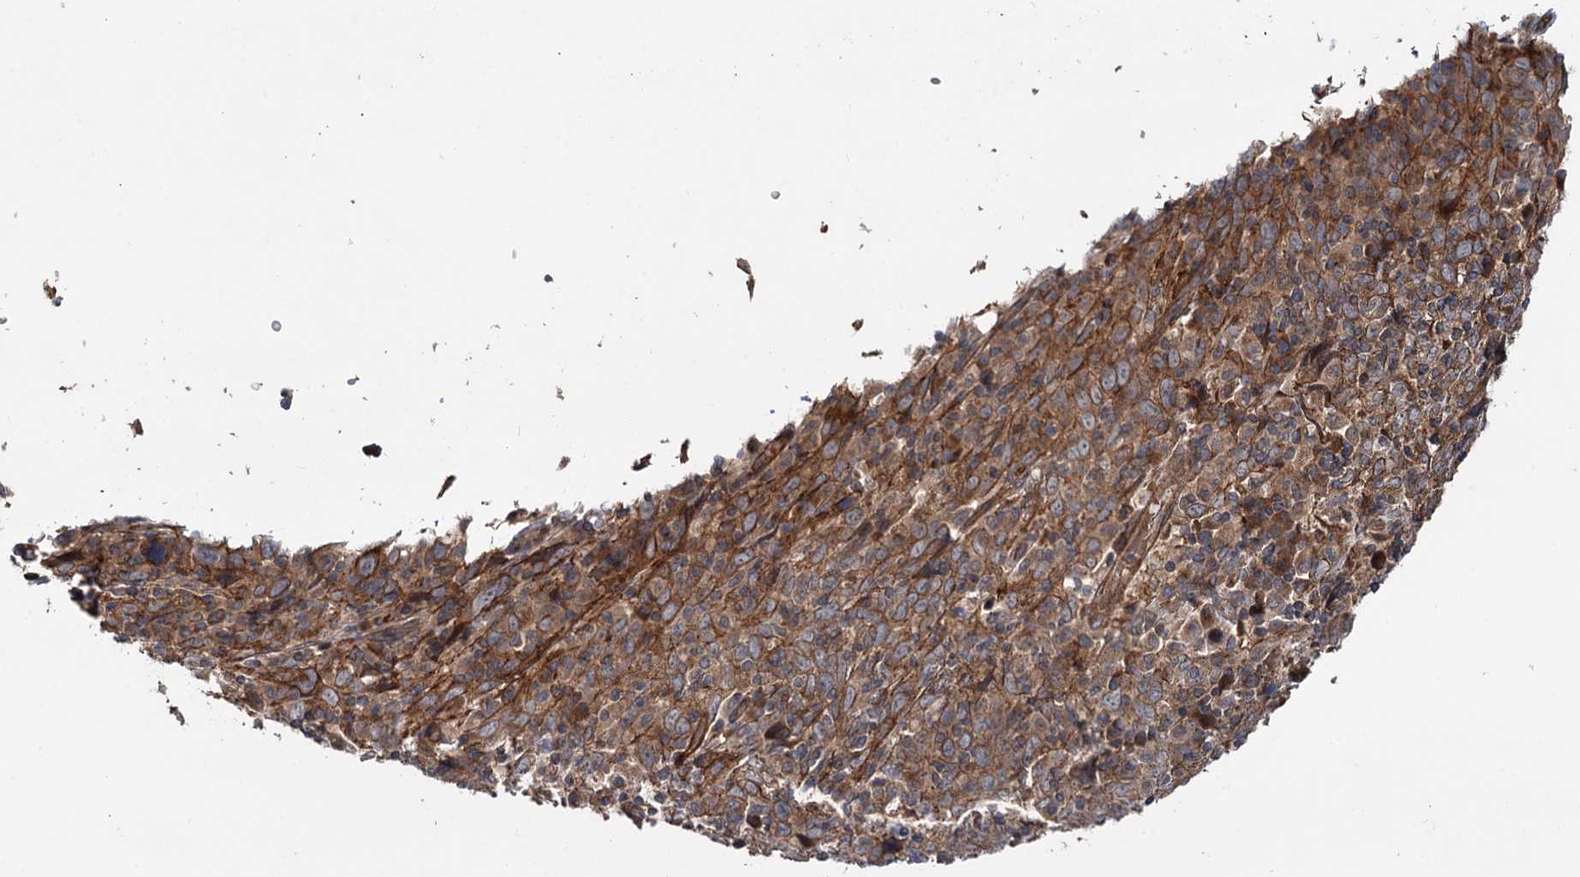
{"staining": {"intensity": "moderate", "quantity": "25%-75%", "location": "cytoplasmic/membranous"}, "tissue": "cervical cancer", "cell_type": "Tumor cells", "image_type": "cancer", "snomed": [{"axis": "morphology", "description": "Squamous cell carcinoma, NOS"}, {"axis": "topography", "description": "Cervix"}], "caption": "Immunohistochemistry micrograph of neoplastic tissue: cervical cancer stained using IHC reveals medium levels of moderate protein expression localized specifically in the cytoplasmic/membranous of tumor cells, appearing as a cytoplasmic/membranous brown color.", "gene": "ADGRG4", "patient": {"sex": "female", "age": 46}}